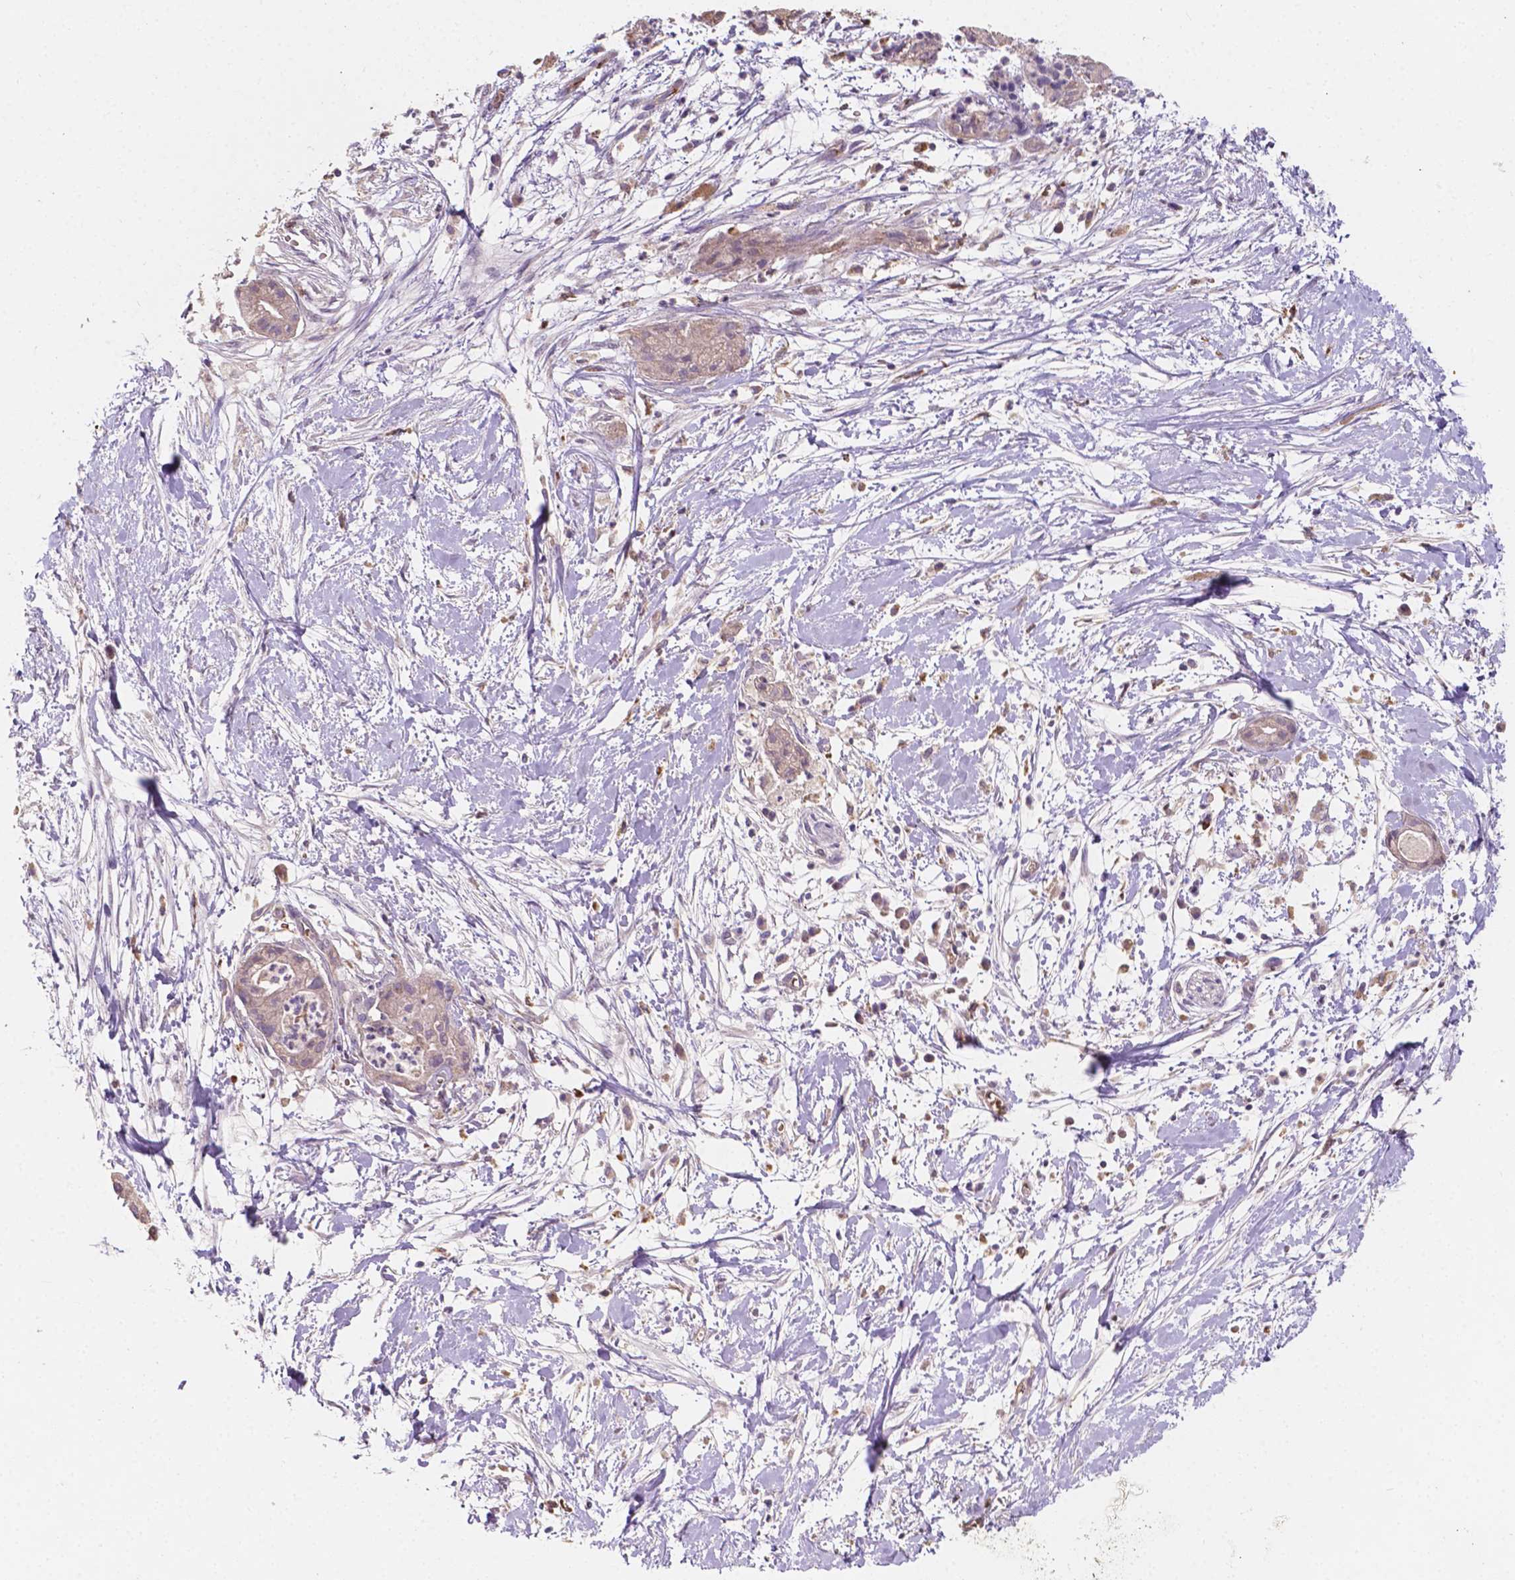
{"staining": {"intensity": "weak", "quantity": "<25%", "location": "cytoplasmic/membranous"}, "tissue": "pancreatic cancer", "cell_type": "Tumor cells", "image_type": "cancer", "snomed": [{"axis": "morphology", "description": "Normal tissue, NOS"}, {"axis": "morphology", "description": "Adenocarcinoma, NOS"}, {"axis": "topography", "description": "Lymph node"}, {"axis": "topography", "description": "Pancreas"}], "caption": "There is no significant expression in tumor cells of pancreatic adenocarcinoma.", "gene": "SLC22A4", "patient": {"sex": "female", "age": 58}}